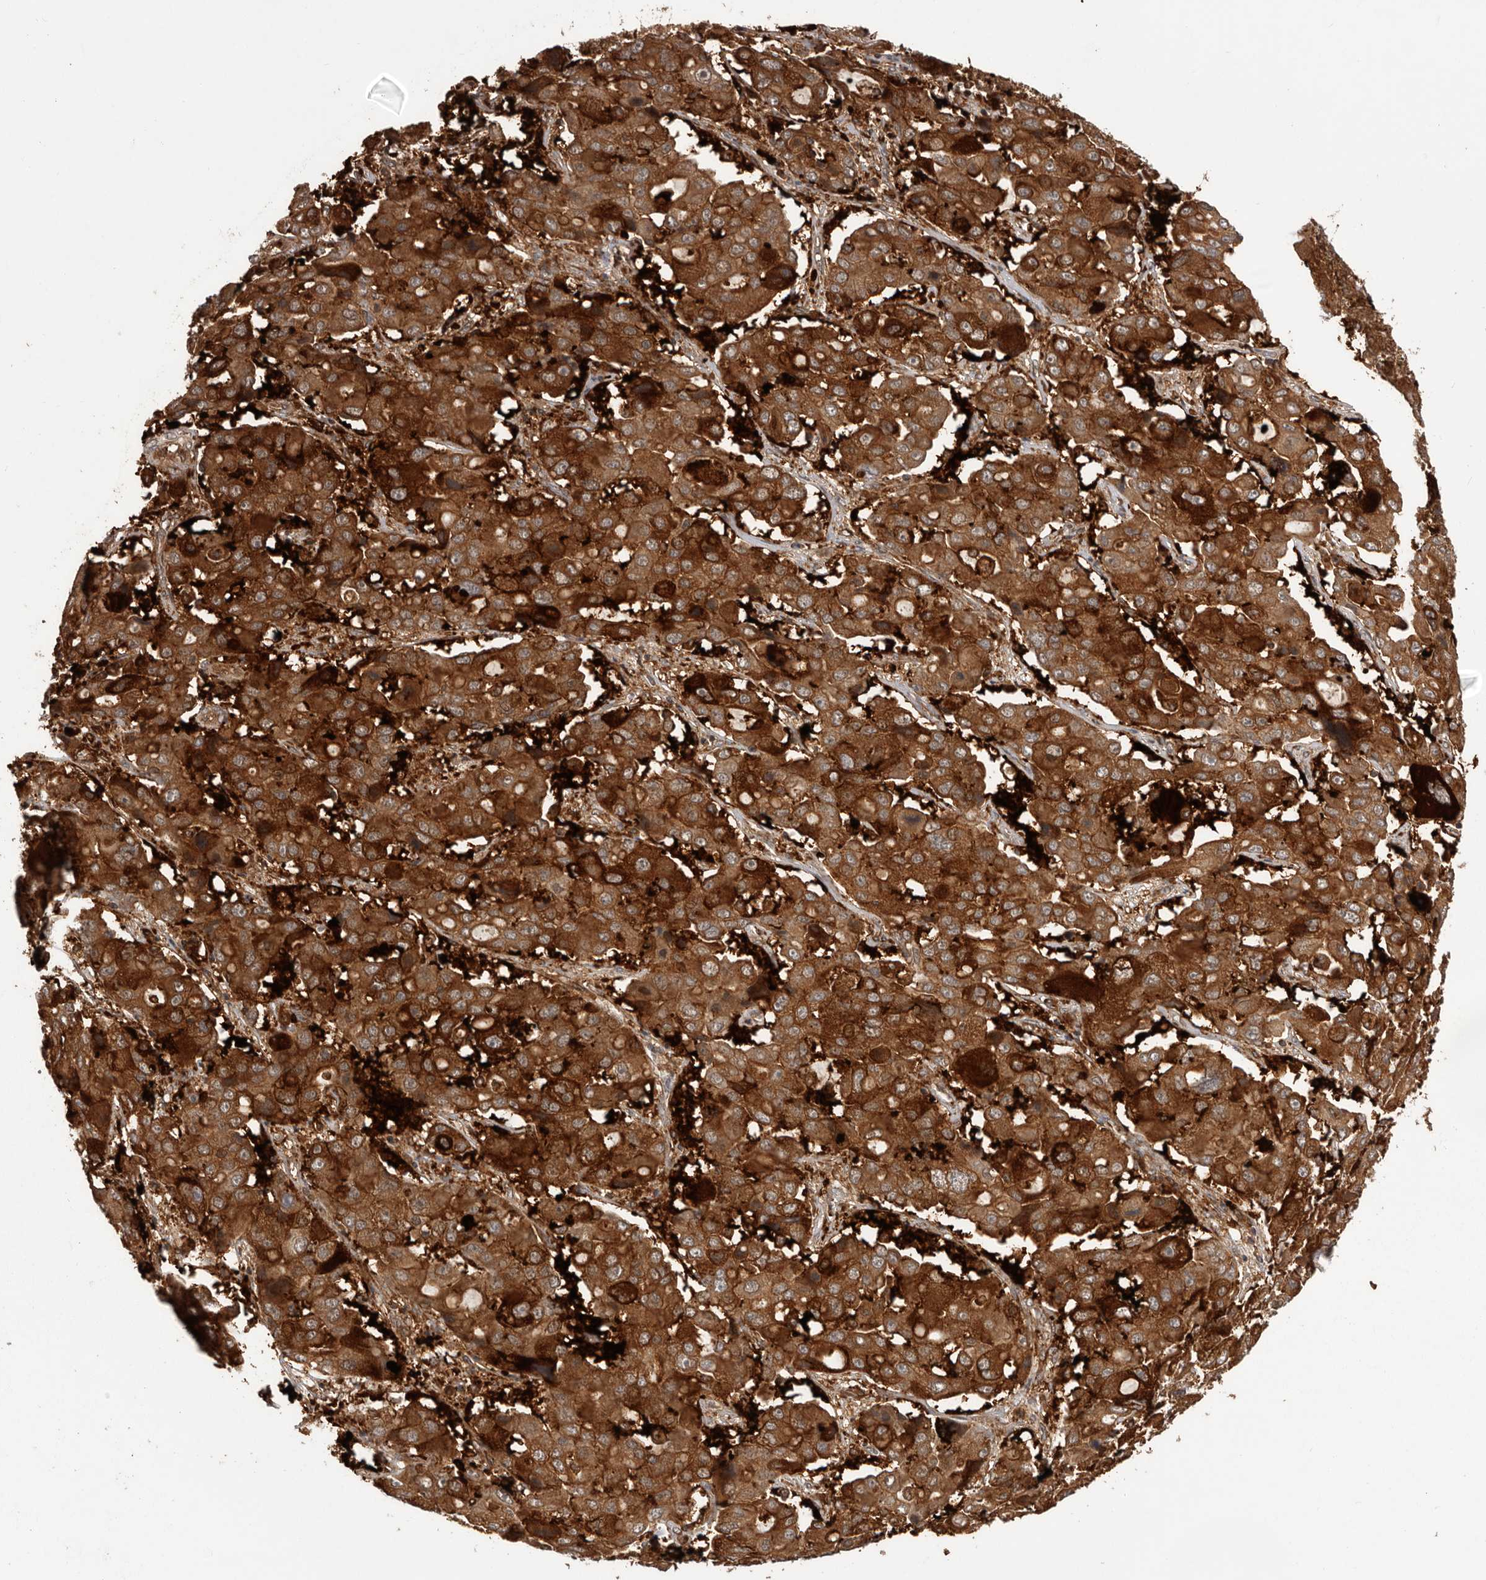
{"staining": {"intensity": "strong", "quantity": ">75%", "location": "cytoplasmic/membranous"}, "tissue": "liver cancer", "cell_type": "Tumor cells", "image_type": "cancer", "snomed": [{"axis": "morphology", "description": "Cholangiocarcinoma"}, {"axis": "topography", "description": "Liver"}], "caption": "Immunohistochemical staining of cholangiocarcinoma (liver) demonstrates high levels of strong cytoplasmic/membranous protein staining in about >75% of tumor cells.", "gene": "SLC22A3", "patient": {"sex": "male", "age": 67}}